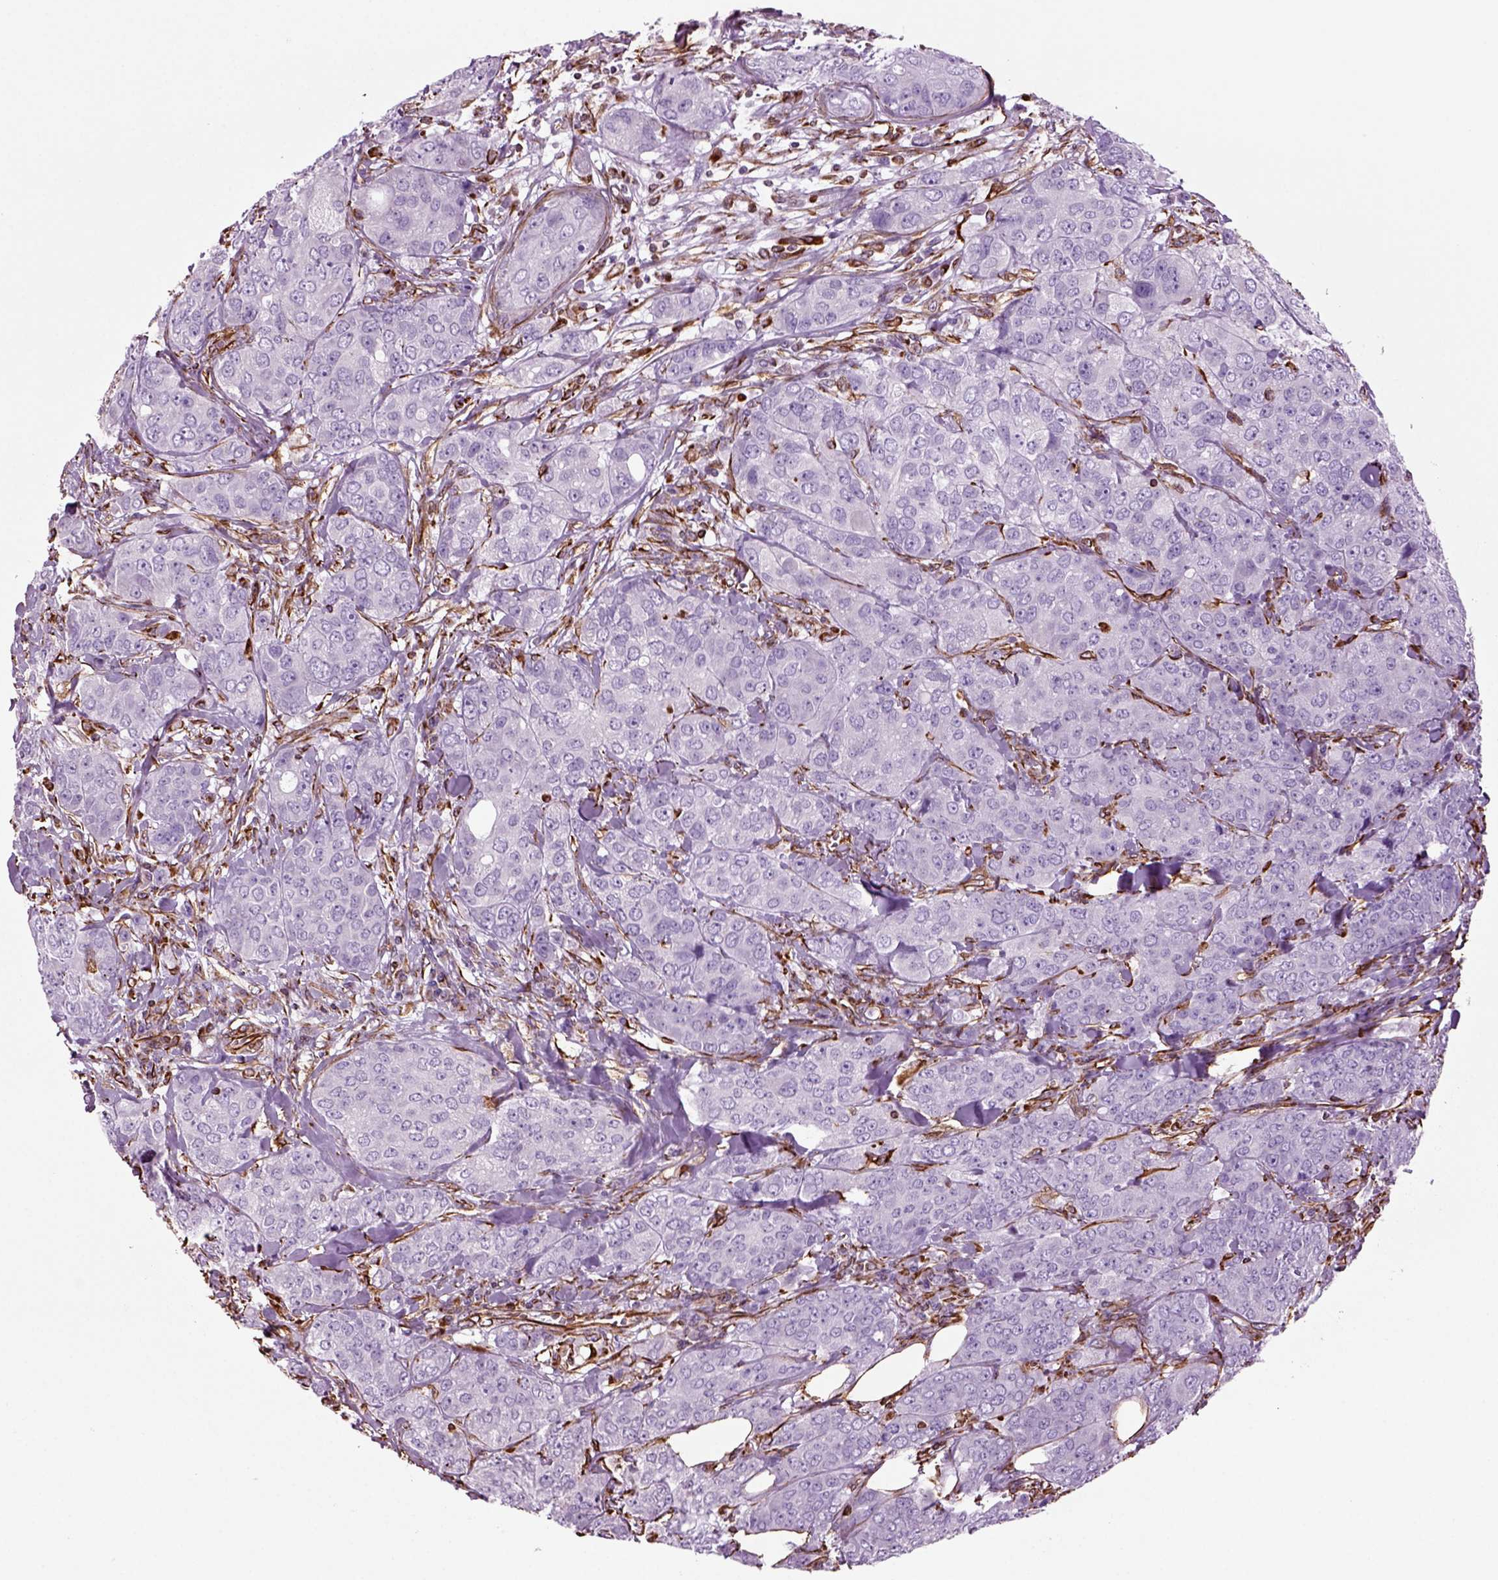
{"staining": {"intensity": "negative", "quantity": "none", "location": "none"}, "tissue": "breast cancer", "cell_type": "Tumor cells", "image_type": "cancer", "snomed": [{"axis": "morphology", "description": "Duct carcinoma"}, {"axis": "topography", "description": "Breast"}], "caption": "Immunohistochemical staining of breast cancer demonstrates no significant staining in tumor cells. (DAB immunohistochemistry (IHC) visualized using brightfield microscopy, high magnification).", "gene": "ACER3", "patient": {"sex": "female", "age": 43}}